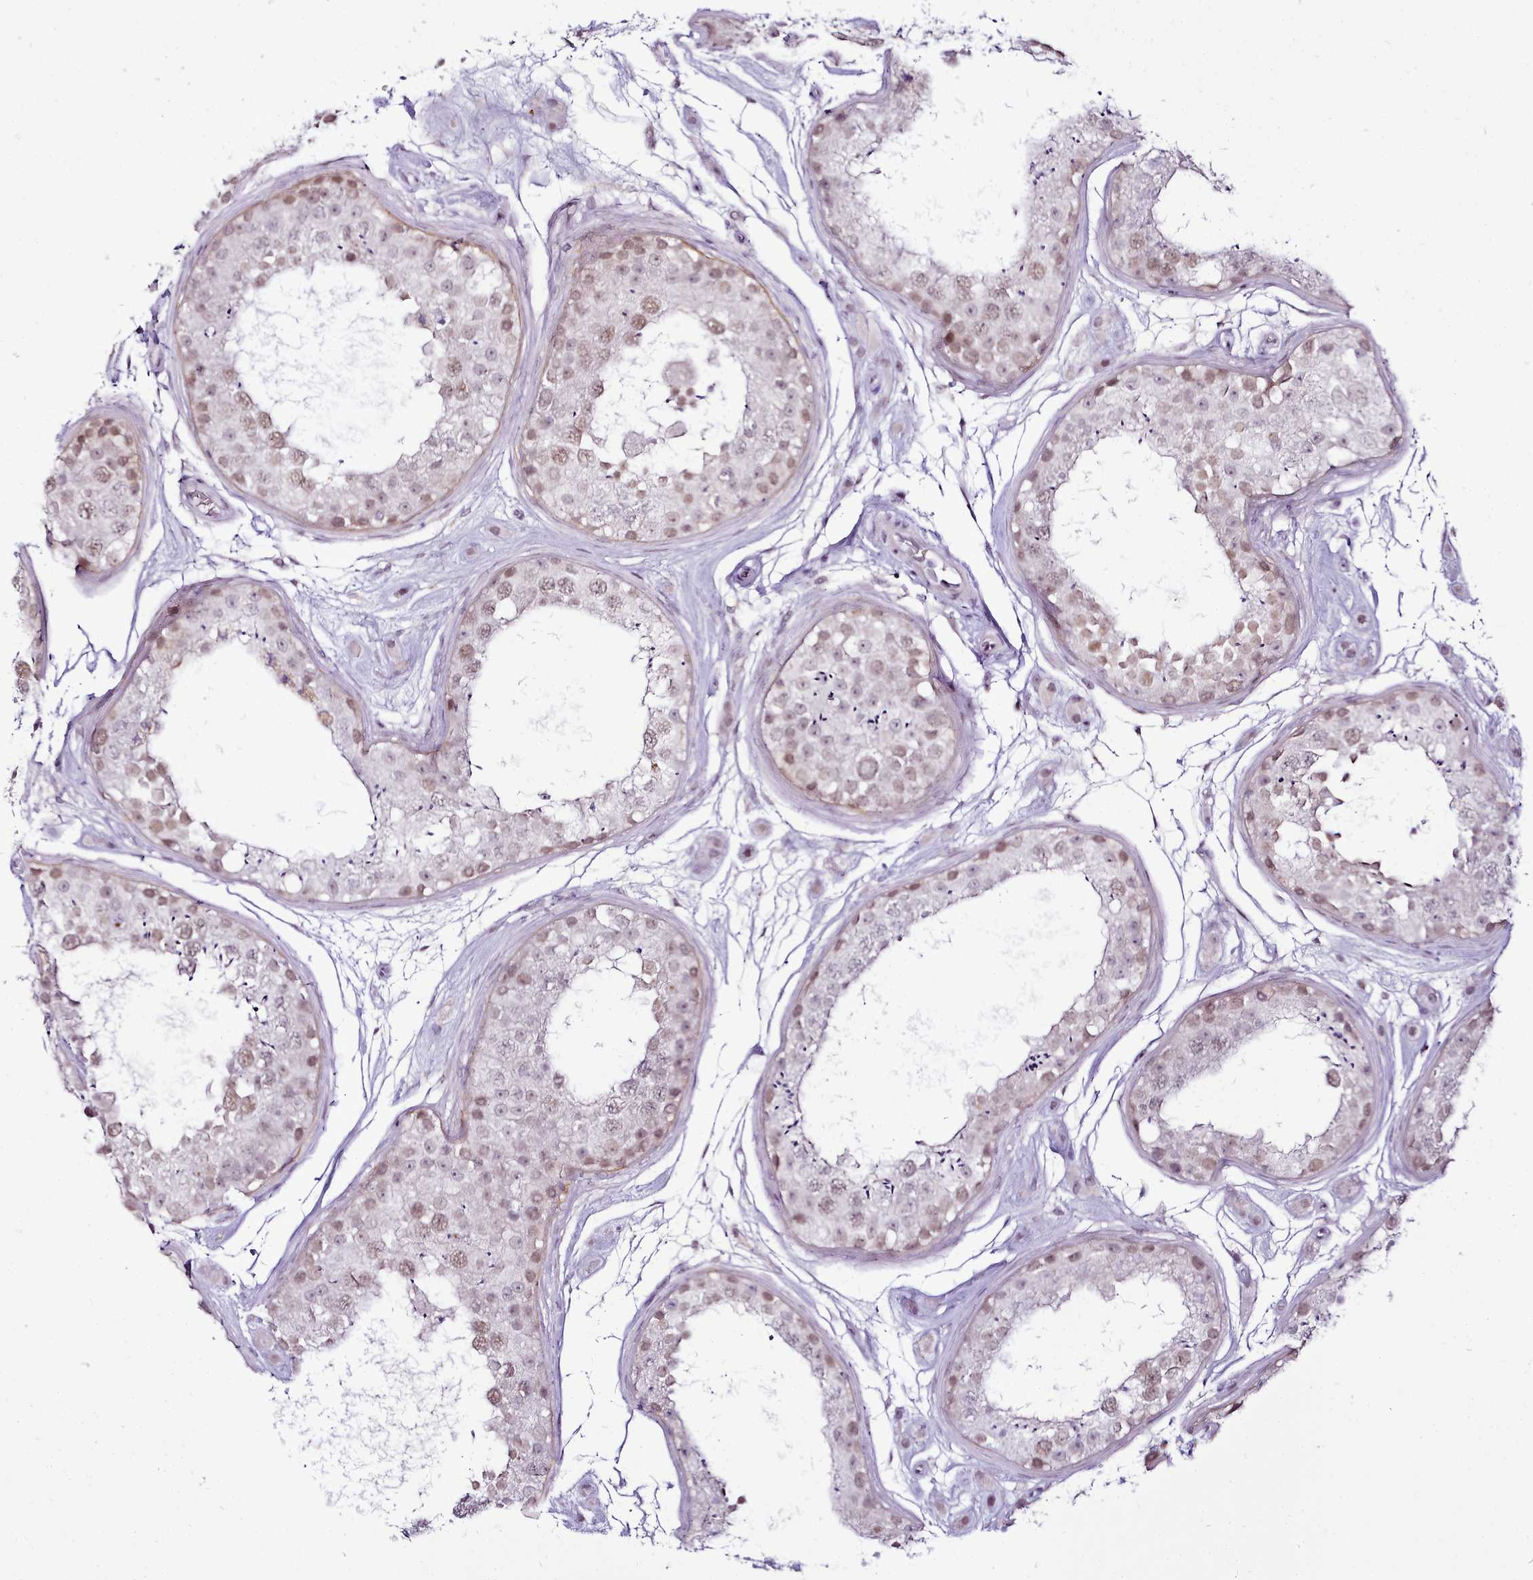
{"staining": {"intensity": "moderate", "quantity": ">75%", "location": "nuclear"}, "tissue": "testis", "cell_type": "Cells in seminiferous ducts", "image_type": "normal", "snomed": [{"axis": "morphology", "description": "Normal tissue, NOS"}, {"axis": "topography", "description": "Testis"}], "caption": "Immunohistochemical staining of normal testis shows moderate nuclear protein expression in about >75% of cells in seminiferous ducts.", "gene": "SYT15B", "patient": {"sex": "male", "age": 25}}